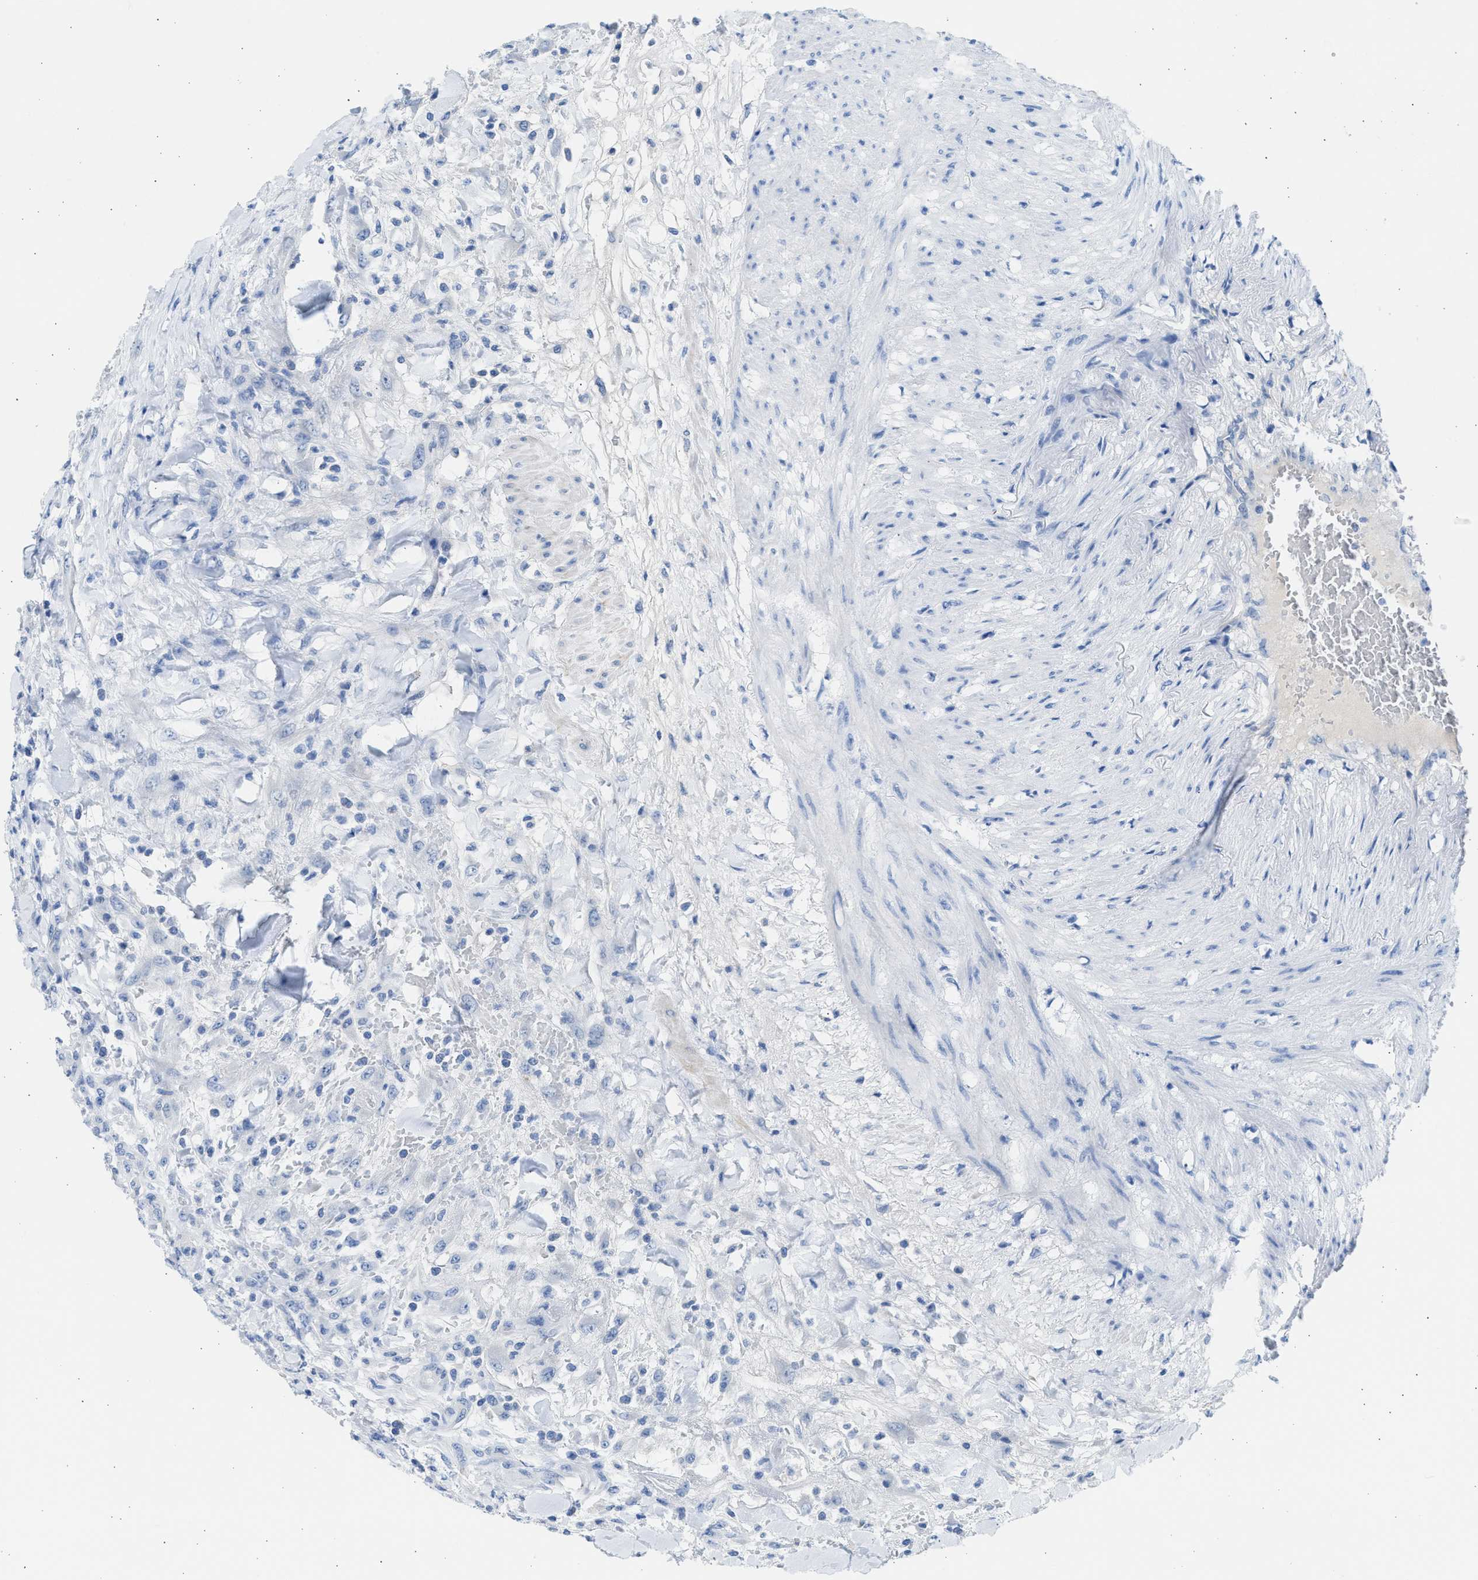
{"staining": {"intensity": "negative", "quantity": "none", "location": "none"}, "tissue": "testis cancer", "cell_type": "Tumor cells", "image_type": "cancer", "snomed": [{"axis": "morphology", "description": "Seminoma, NOS"}, {"axis": "topography", "description": "Testis"}], "caption": "An immunohistochemistry histopathology image of testis cancer is shown. There is no staining in tumor cells of testis cancer. Nuclei are stained in blue.", "gene": "SPATA3", "patient": {"sex": "male", "age": 59}}